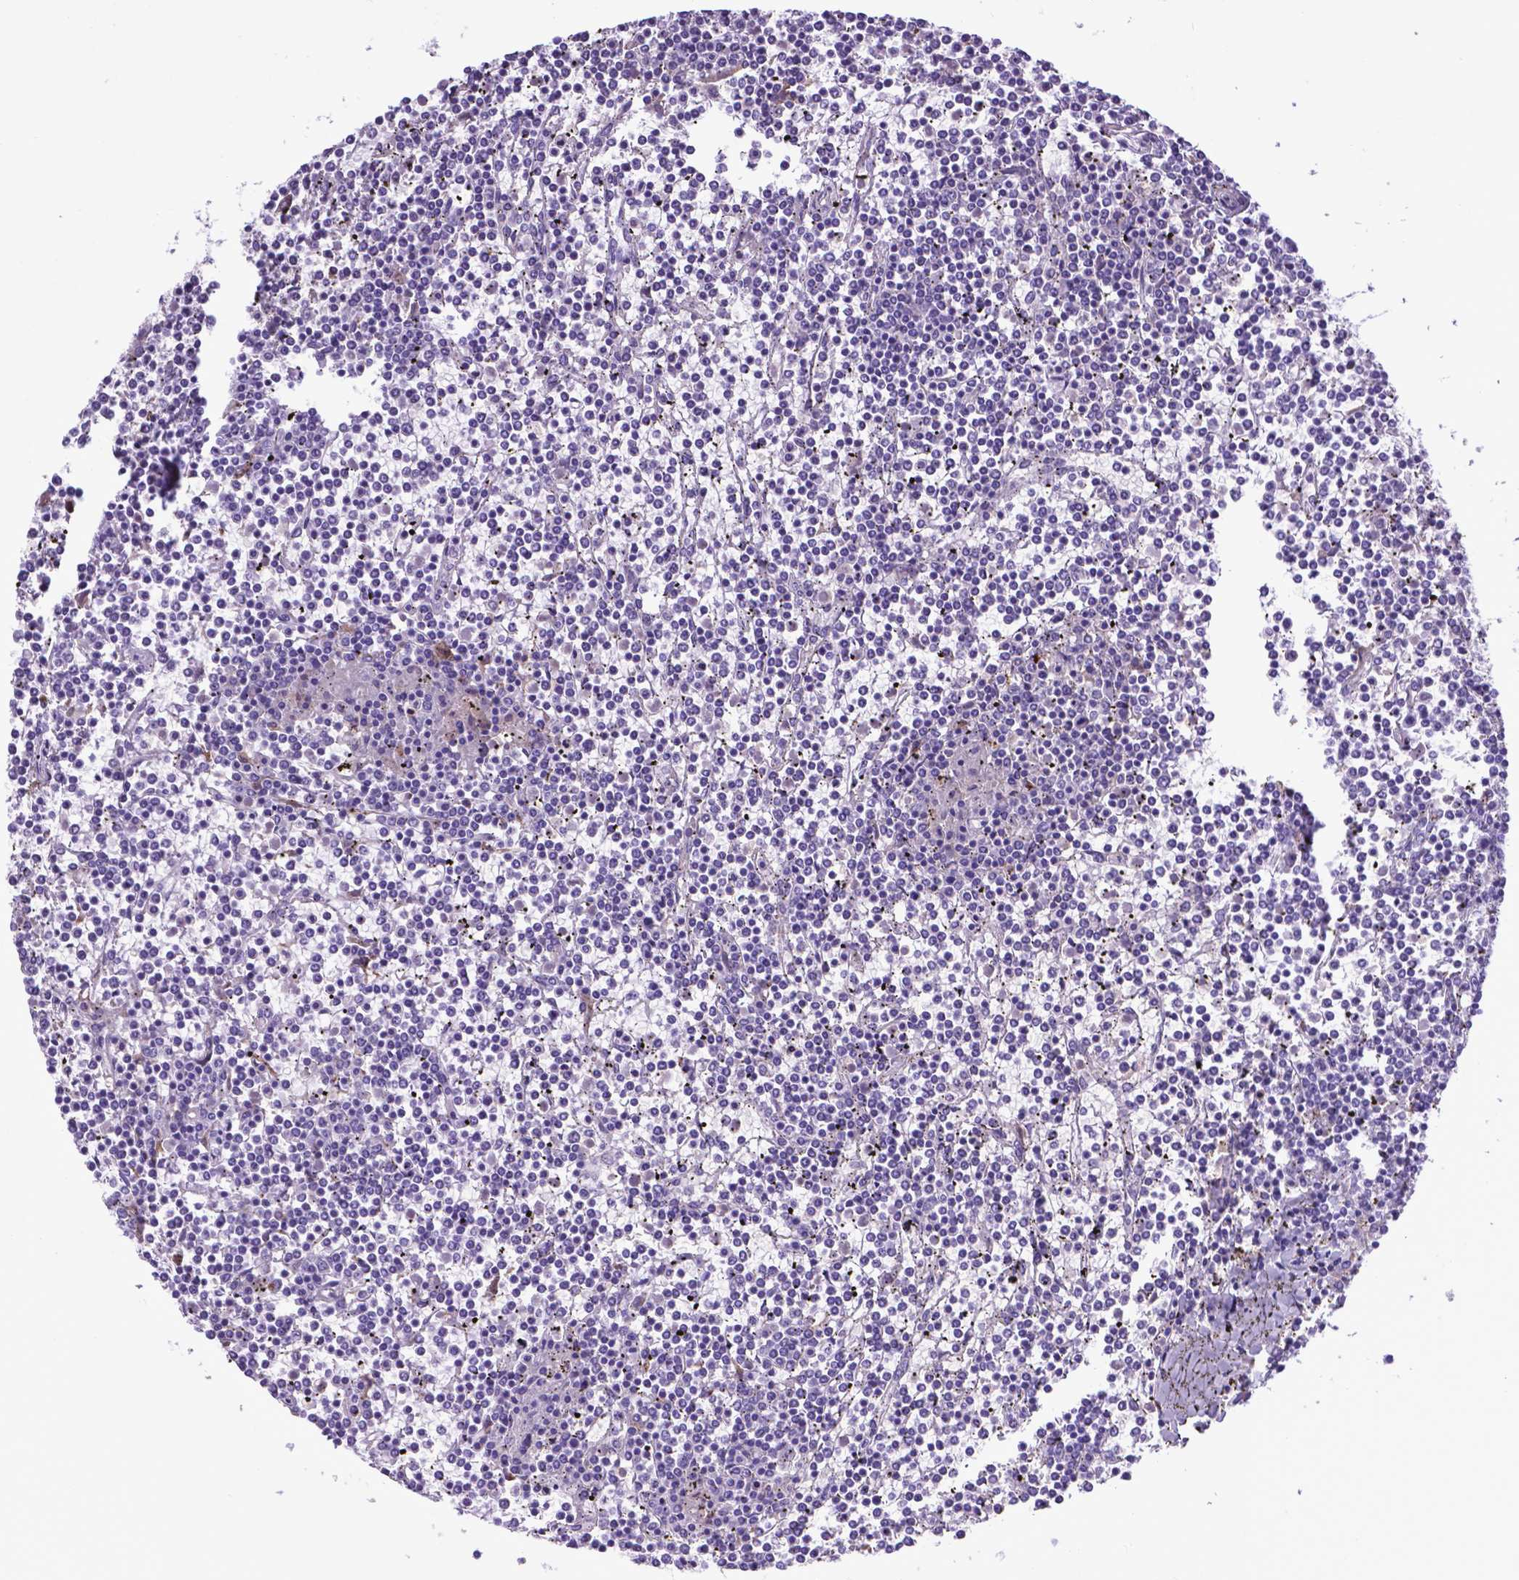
{"staining": {"intensity": "negative", "quantity": "none", "location": "none"}, "tissue": "lymphoma", "cell_type": "Tumor cells", "image_type": "cancer", "snomed": [{"axis": "morphology", "description": "Malignant lymphoma, non-Hodgkin's type, Low grade"}, {"axis": "topography", "description": "Spleen"}], "caption": "This is a photomicrograph of immunohistochemistry staining of lymphoma, which shows no positivity in tumor cells. (IHC, brightfield microscopy, high magnification).", "gene": "LZTR1", "patient": {"sex": "female", "age": 19}}